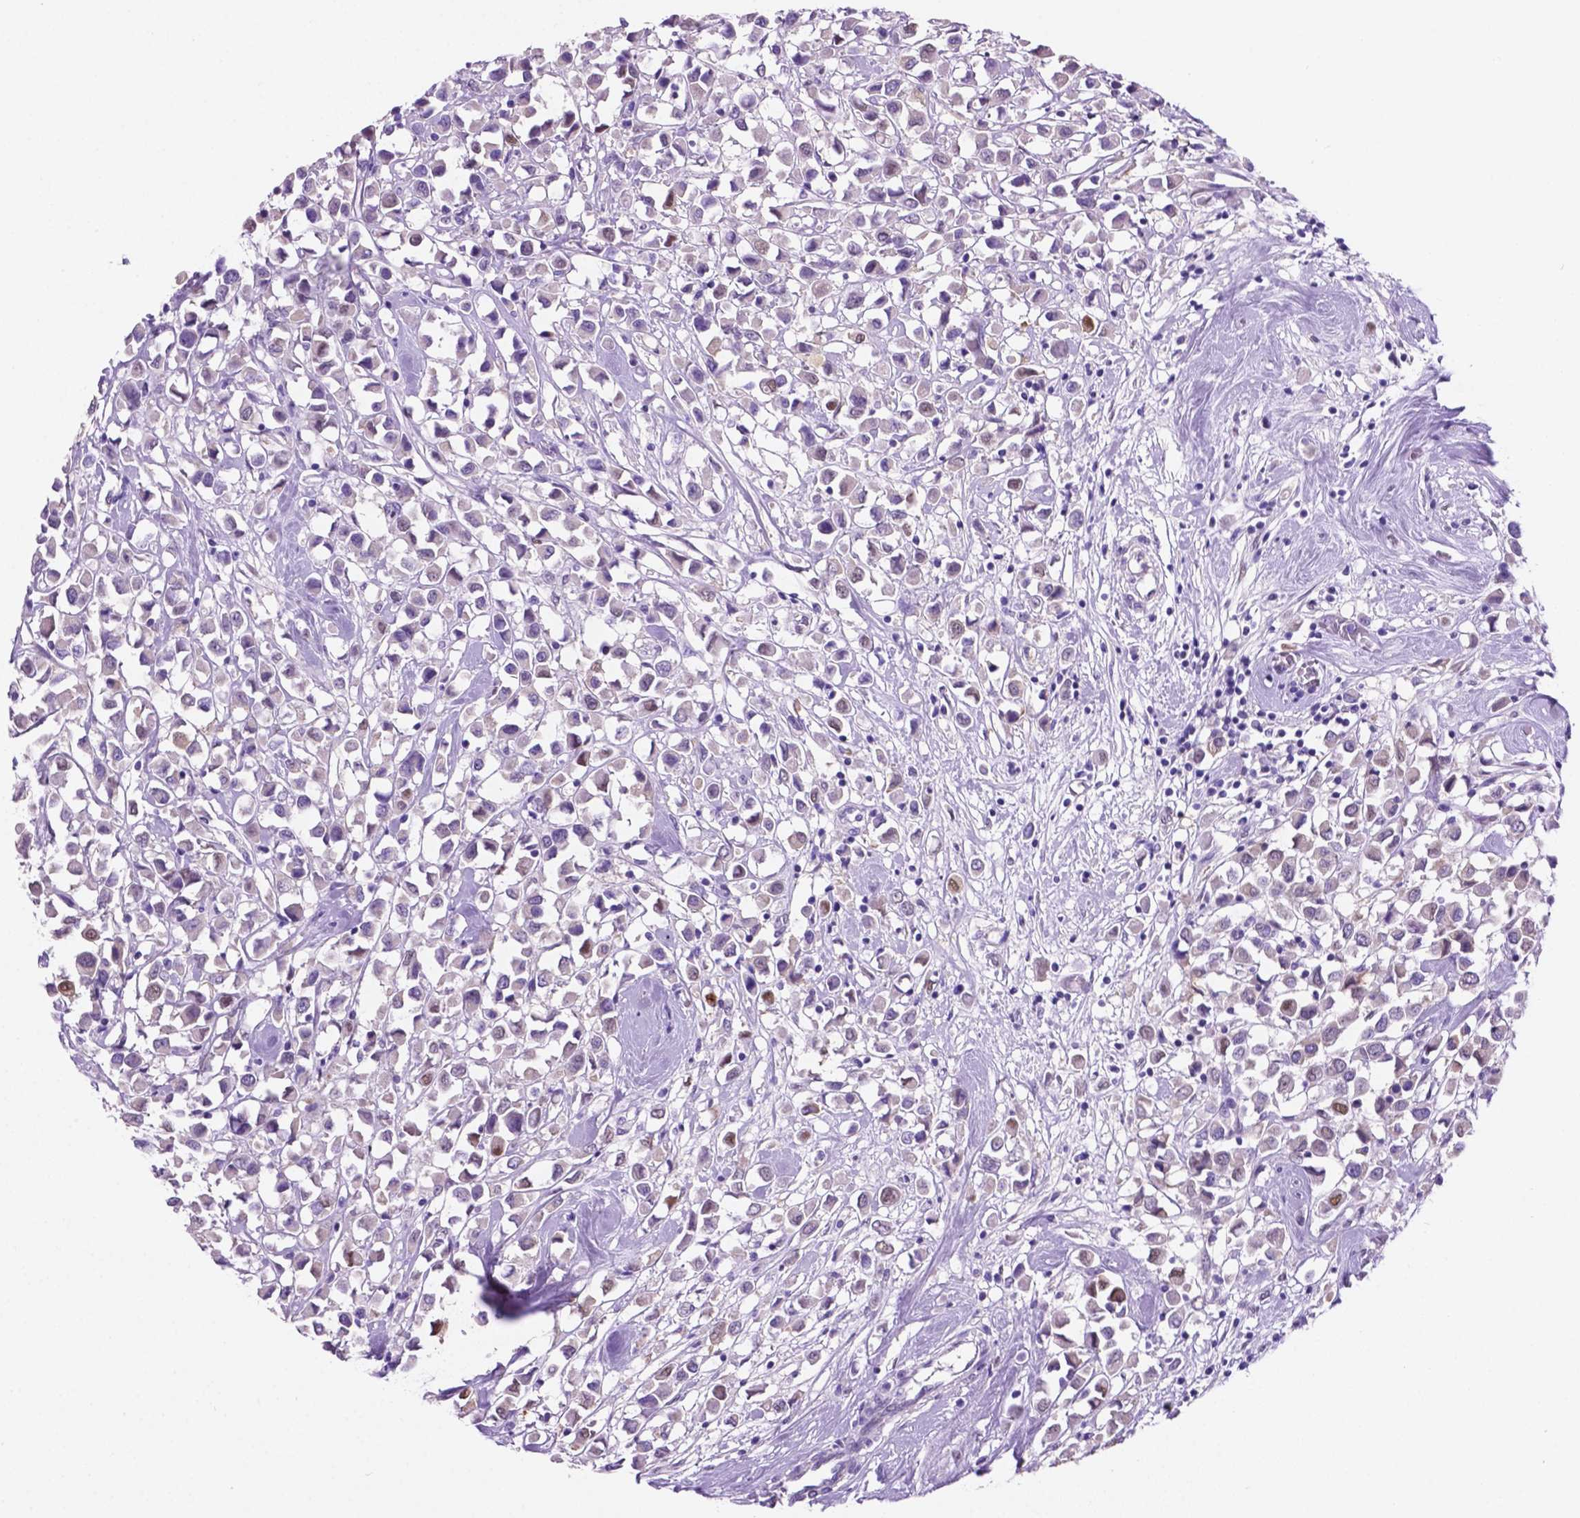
{"staining": {"intensity": "negative", "quantity": "none", "location": "none"}, "tissue": "breast cancer", "cell_type": "Tumor cells", "image_type": "cancer", "snomed": [{"axis": "morphology", "description": "Duct carcinoma"}, {"axis": "topography", "description": "Breast"}], "caption": "The photomicrograph exhibits no staining of tumor cells in breast invasive ductal carcinoma. Brightfield microscopy of IHC stained with DAB (3,3'-diaminobenzidine) (brown) and hematoxylin (blue), captured at high magnification.", "gene": "TMEM210", "patient": {"sex": "female", "age": 61}}